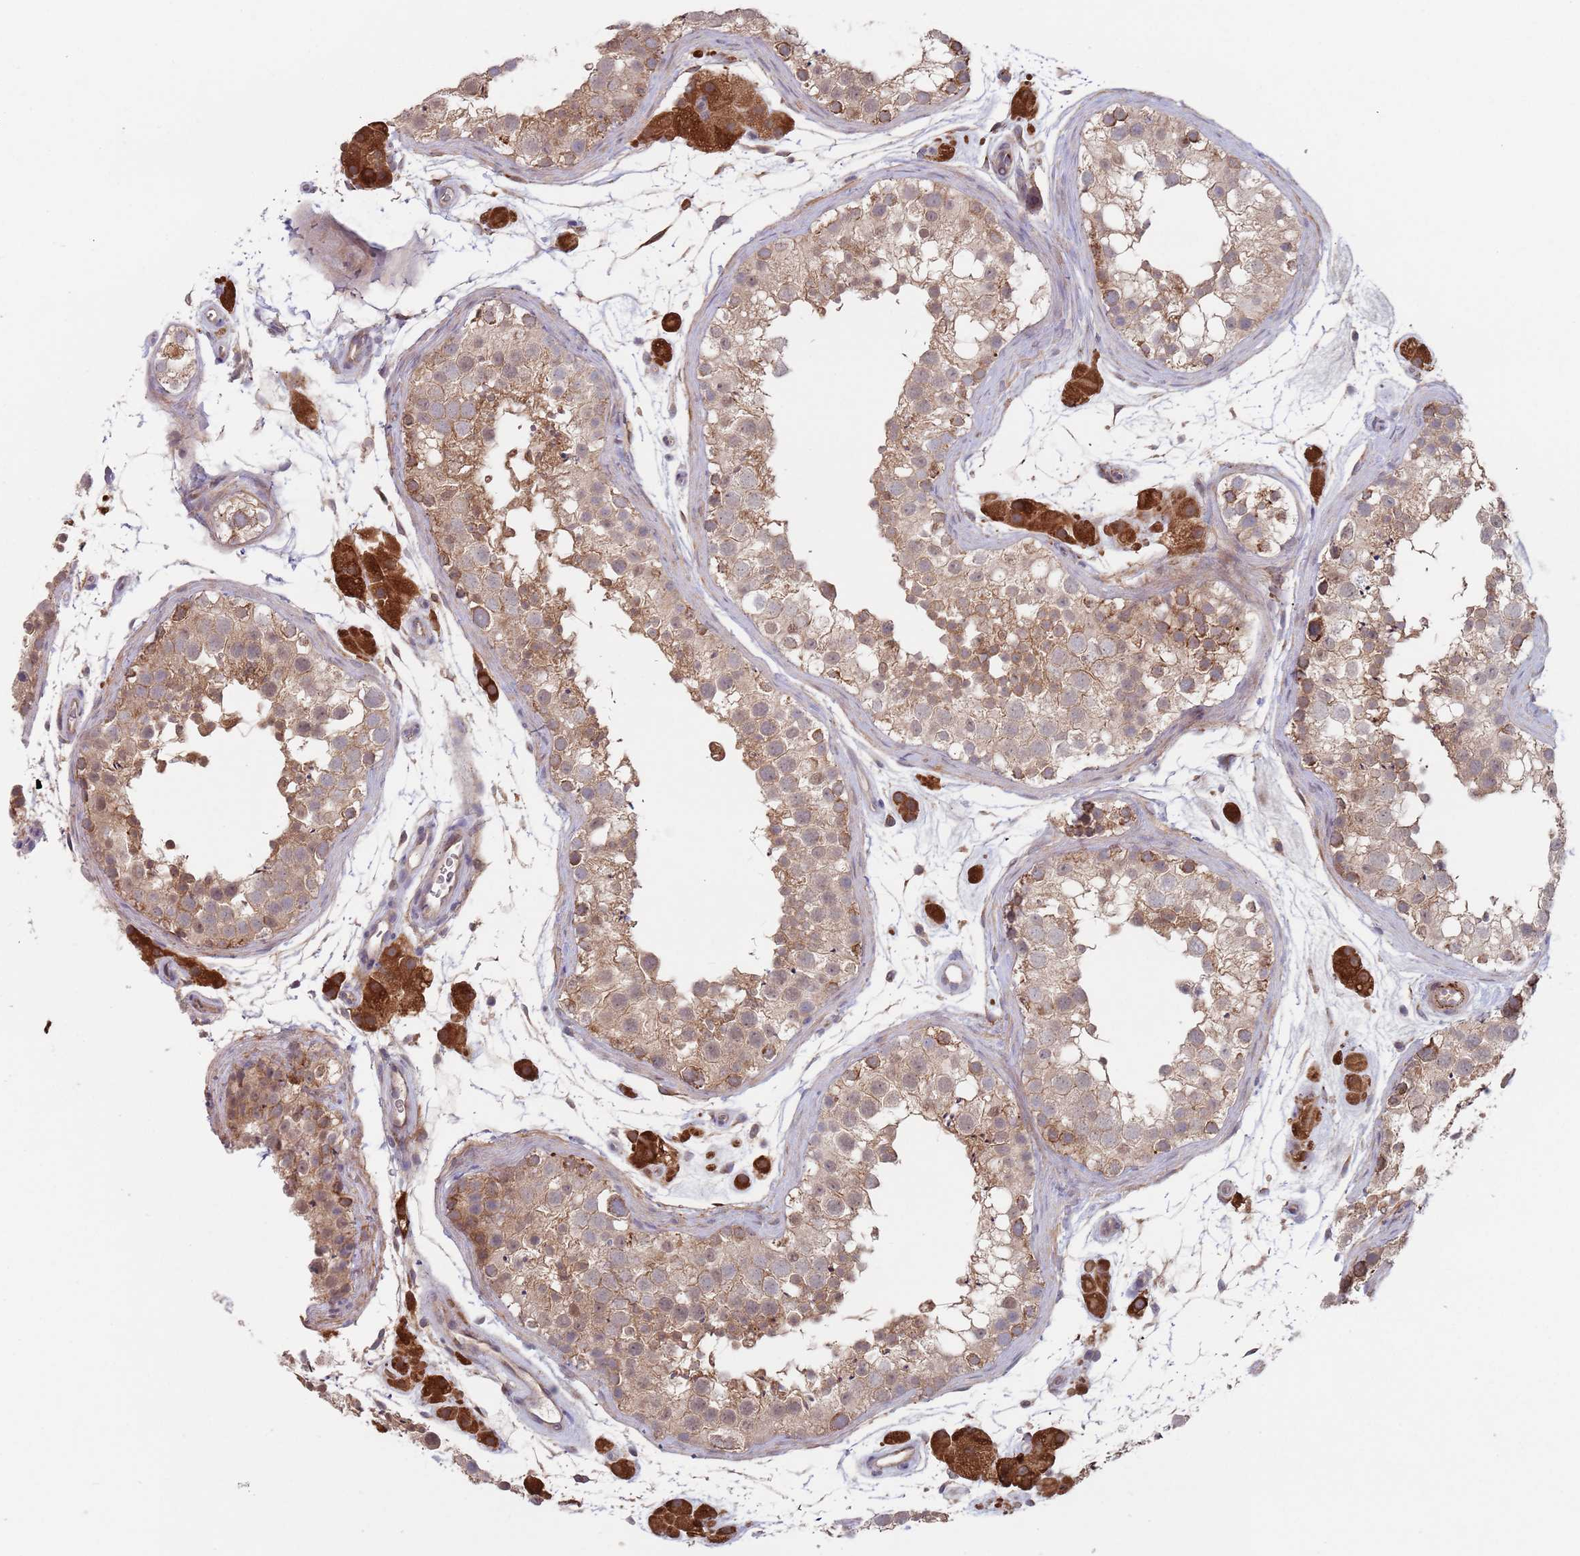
{"staining": {"intensity": "moderate", "quantity": ">75%", "location": "cytoplasmic/membranous"}, "tissue": "testis", "cell_type": "Cells in seminiferous ducts", "image_type": "normal", "snomed": [{"axis": "morphology", "description": "Normal tissue, NOS"}, {"axis": "topography", "description": "Testis"}], "caption": "Immunohistochemical staining of benign testis reveals moderate cytoplasmic/membranous protein staining in approximately >75% of cells in seminiferous ducts.", "gene": "ZNF140", "patient": {"sex": "male", "age": 41}}